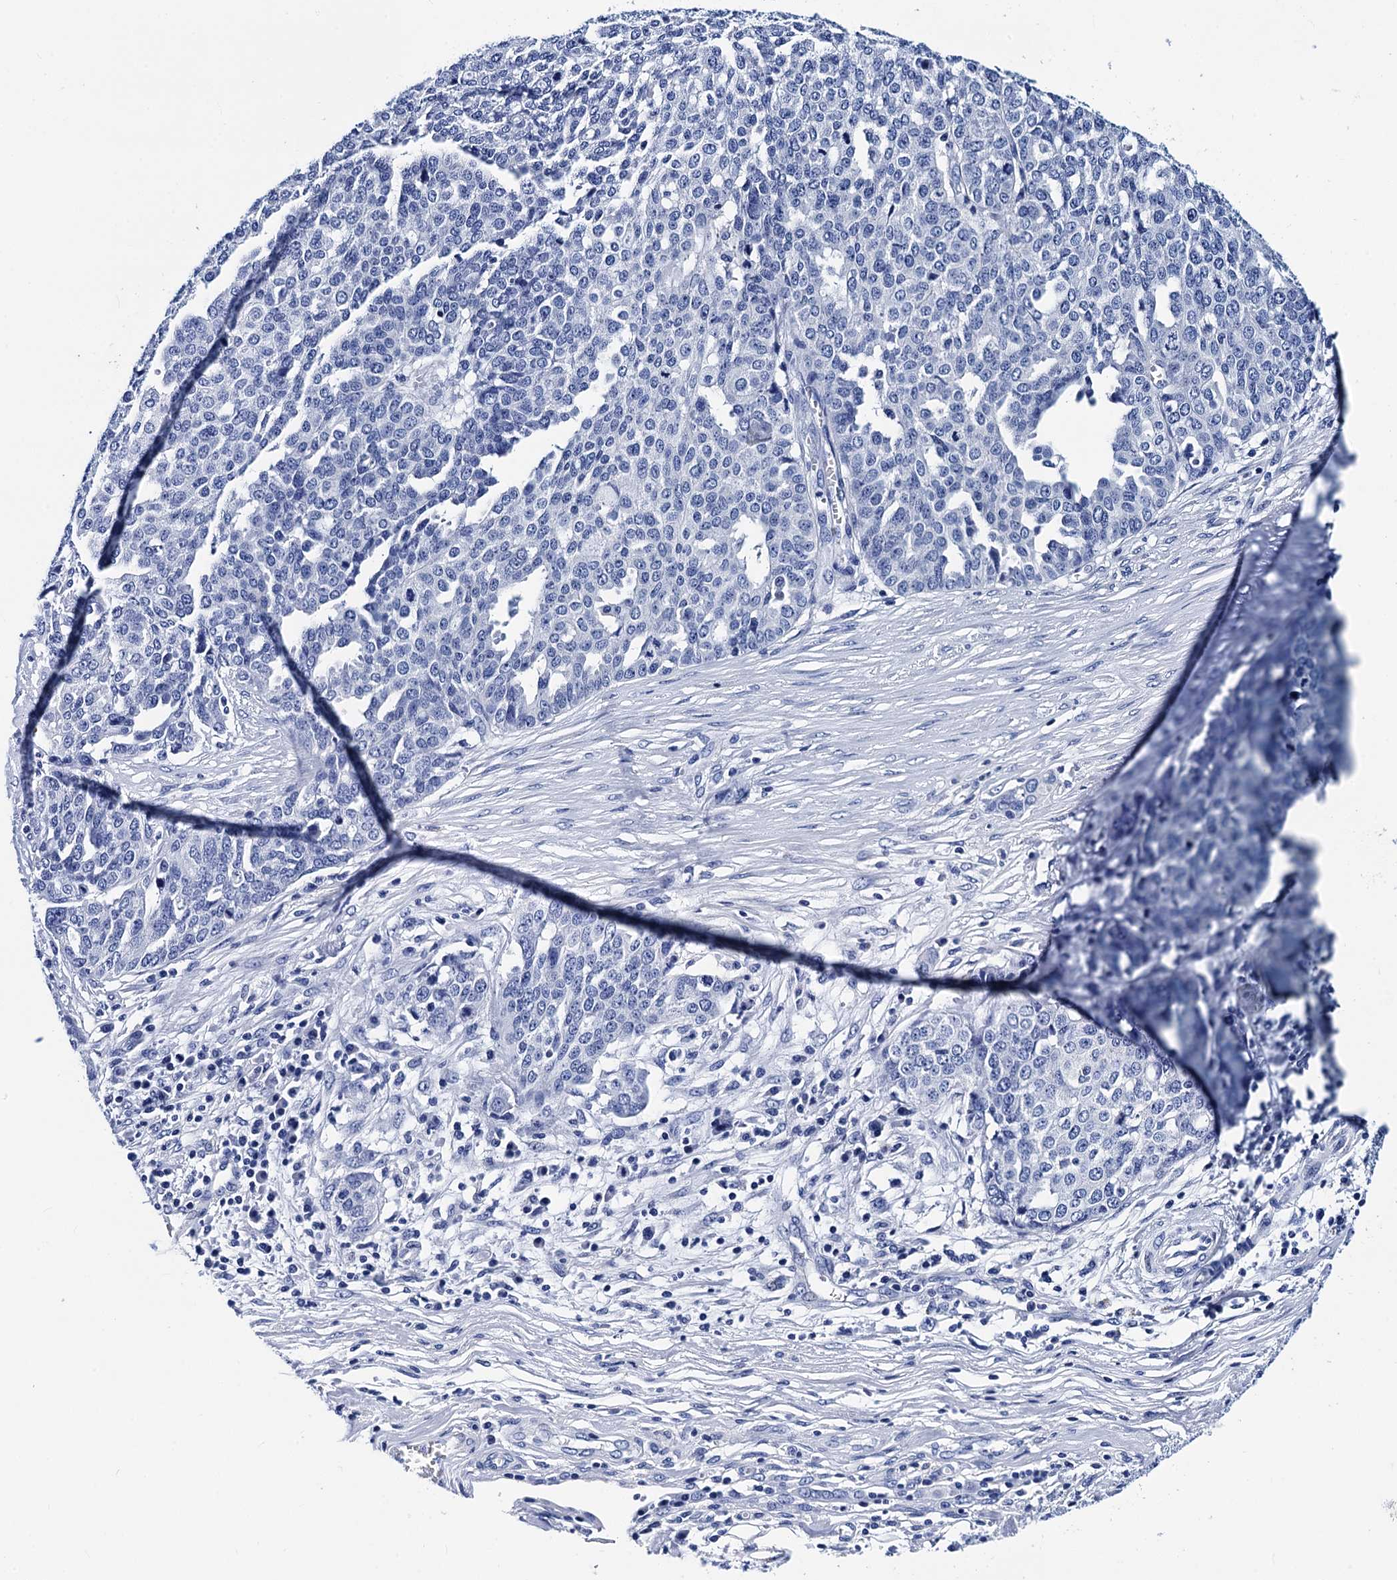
{"staining": {"intensity": "negative", "quantity": "none", "location": "none"}, "tissue": "ovarian cancer", "cell_type": "Tumor cells", "image_type": "cancer", "snomed": [{"axis": "morphology", "description": "Cystadenocarcinoma, serous, NOS"}, {"axis": "topography", "description": "Soft tissue"}, {"axis": "topography", "description": "Ovary"}], "caption": "The histopathology image exhibits no staining of tumor cells in ovarian serous cystadenocarcinoma.", "gene": "MYBPC3", "patient": {"sex": "female", "age": 57}}